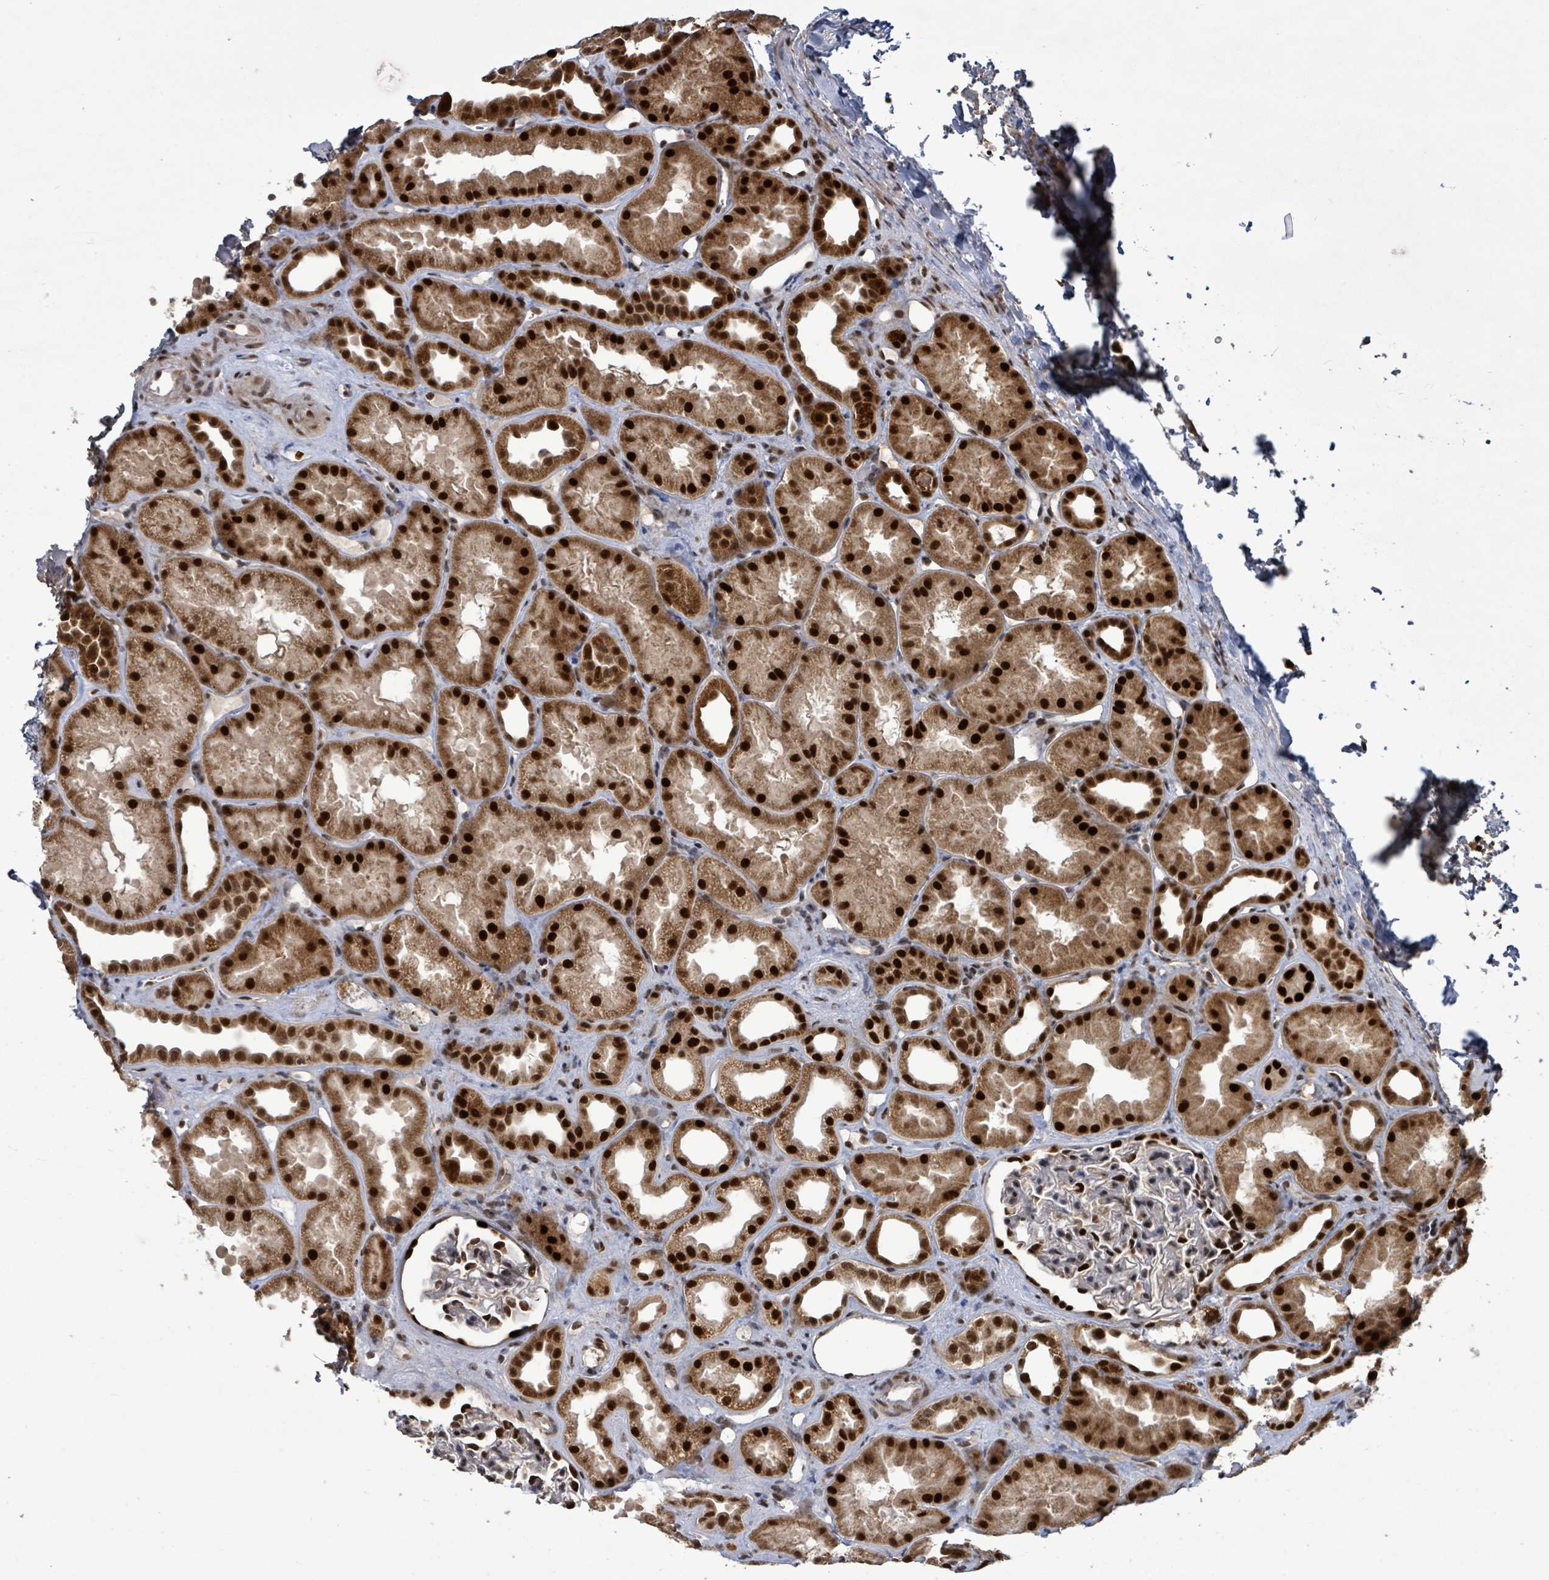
{"staining": {"intensity": "strong", "quantity": ">75%", "location": "nuclear"}, "tissue": "kidney", "cell_type": "Cells in glomeruli", "image_type": "normal", "snomed": [{"axis": "morphology", "description": "Normal tissue, NOS"}, {"axis": "topography", "description": "Kidney"}], "caption": "Kidney stained for a protein (brown) exhibits strong nuclear positive expression in approximately >75% of cells in glomeruli.", "gene": "PATZ1", "patient": {"sex": "male", "age": 61}}